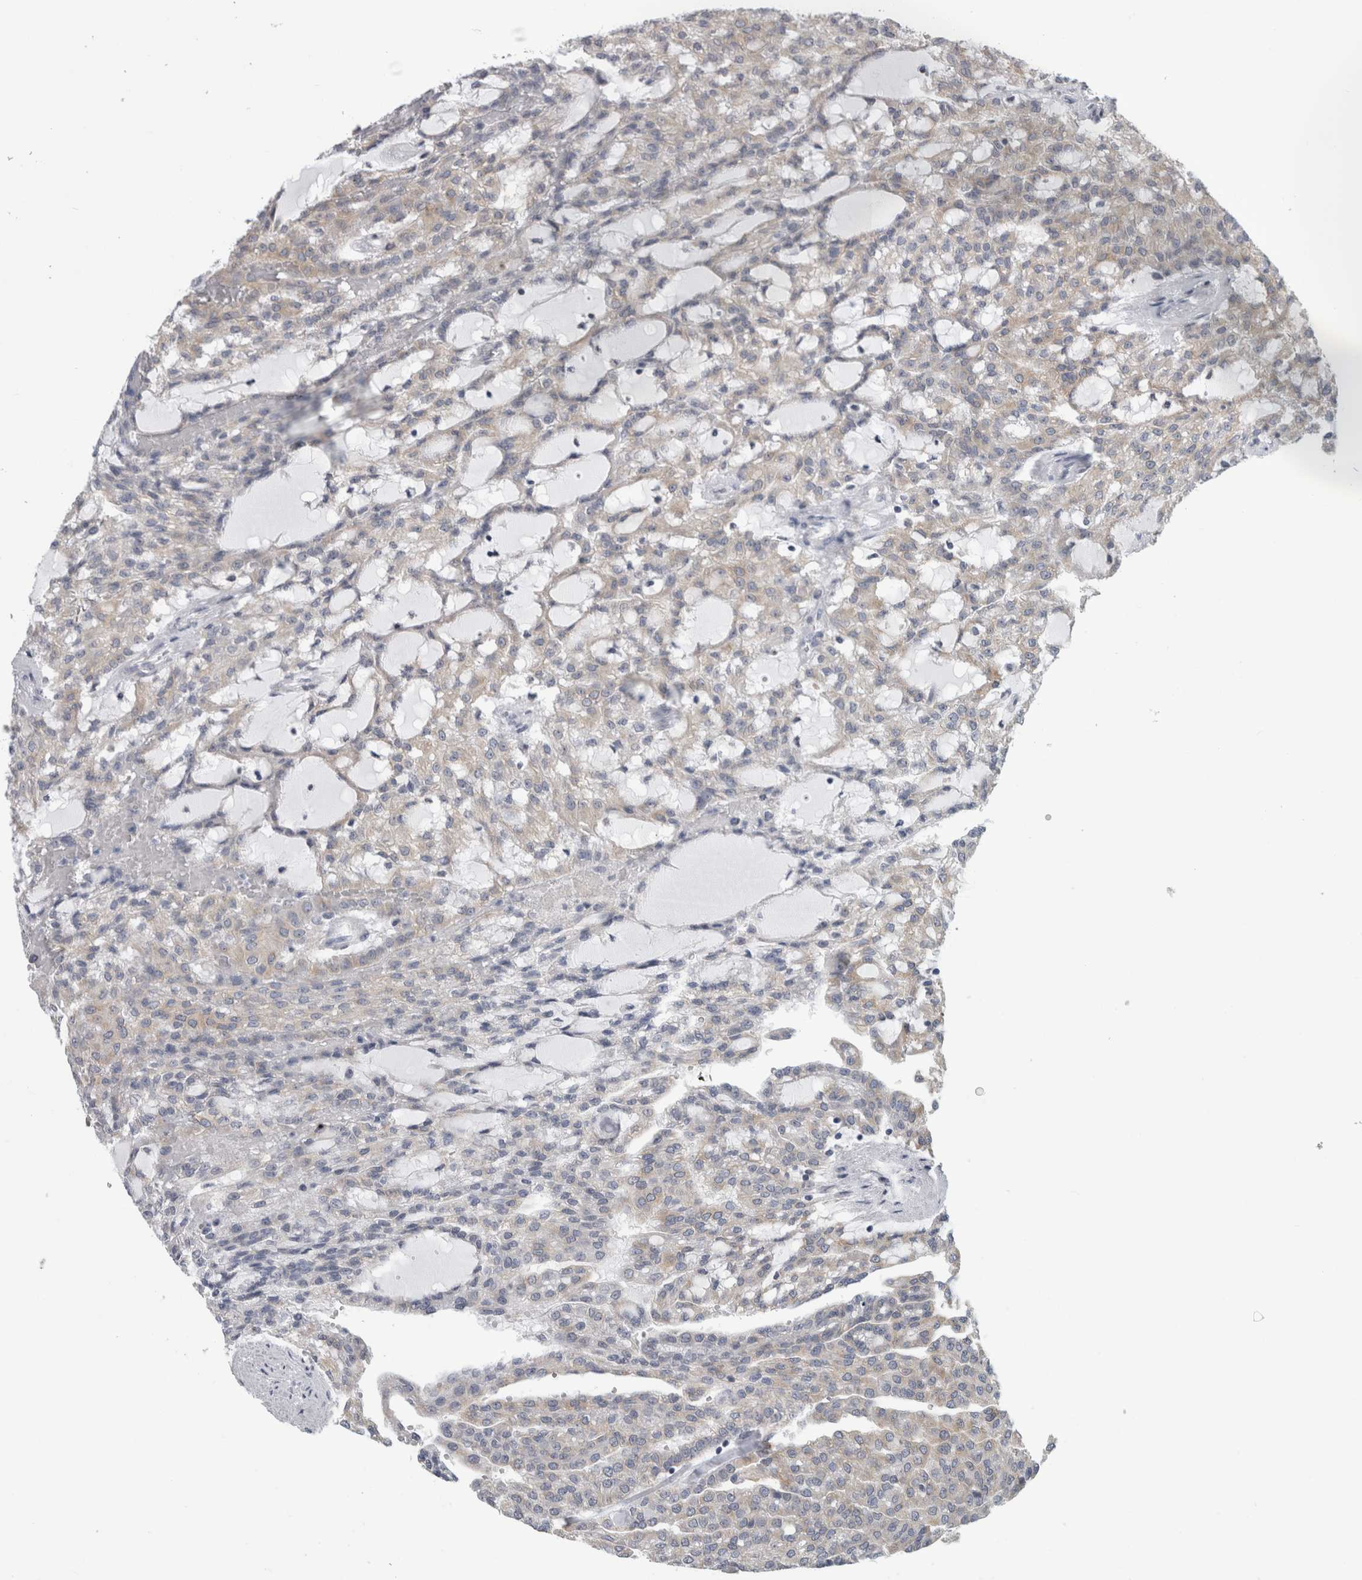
{"staining": {"intensity": "negative", "quantity": "none", "location": "none"}, "tissue": "renal cancer", "cell_type": "Tumor cells", "image_type": "cancer", "snomed": [{"axis": "morphology", "description": "Adenocarcinoma, NOS"}, {"axis": "topography", "description": "Kidney"}], "caption": "Tumor cells show no significant protein expression in renal cancer (adenocarcinoma).", "gene": "TMEM242", "patient": {"sex": "male", "age": 63}}